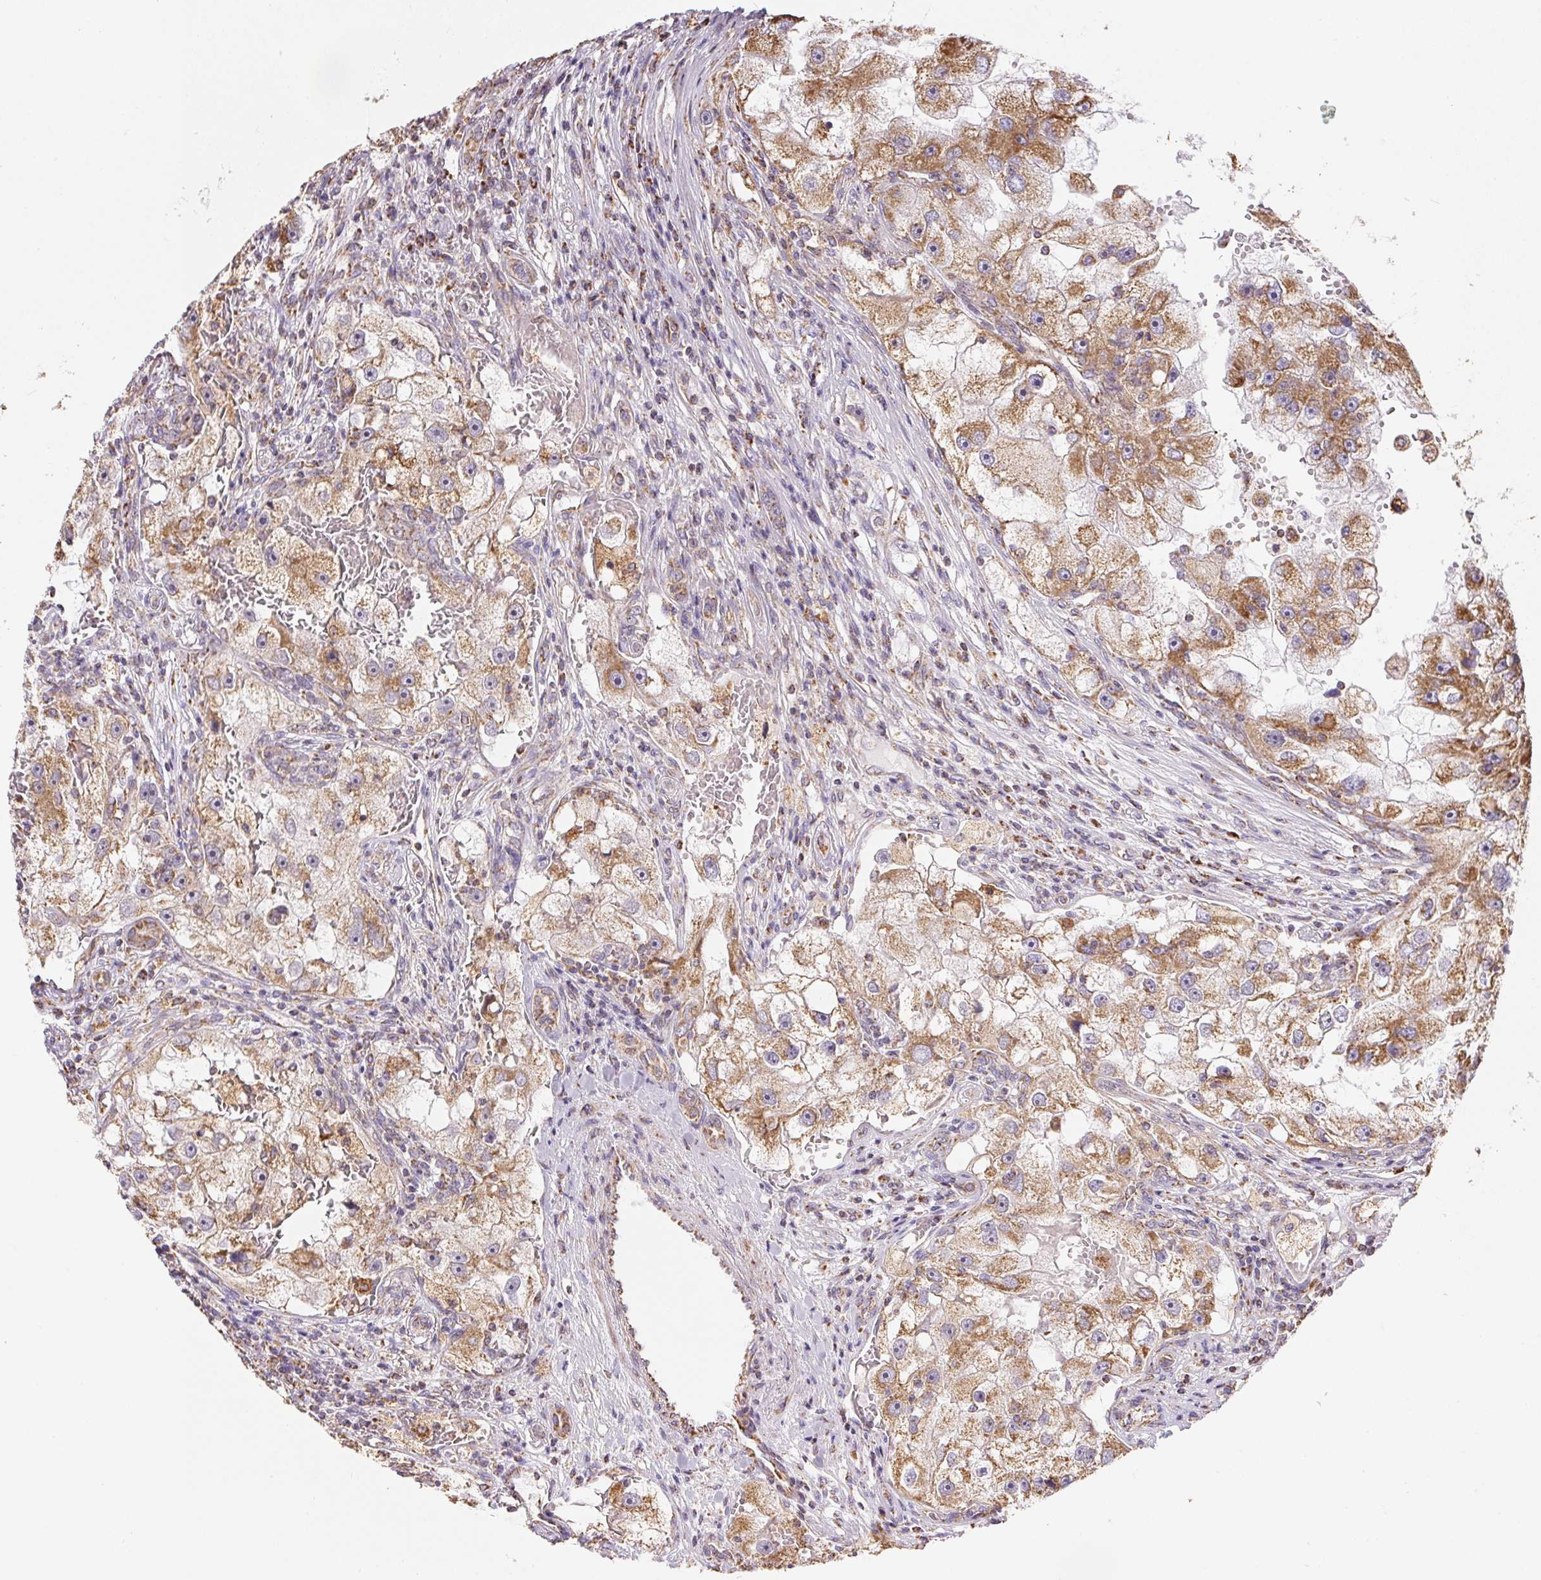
{"staining": {"intensity": "moderate", "quantity": ">75%", "location": "cytoplasmic/membranous"}, "tissue": "renal cancer", "cell_type": "Tumor cells", "image_type": "cancer", "snomed": [{"axis": "morphology", "description": "Adenocarcinoma, NOS"}, {"axis": "topography", "description": "Kidney"}], "caption": "High-magnification brightfield microscopy of adenocarcinoma (renal) stained with DAB (3,3'-diaminobenzidine) (brown) and counterstained with hematoxylin (blue). tumor cells exhibit moderate cytoplasmic/membranous staining is appreciated in approximately>75% of cells.", "gene": "MAPK11", "patient": {"sex": "male", "age": 63}}